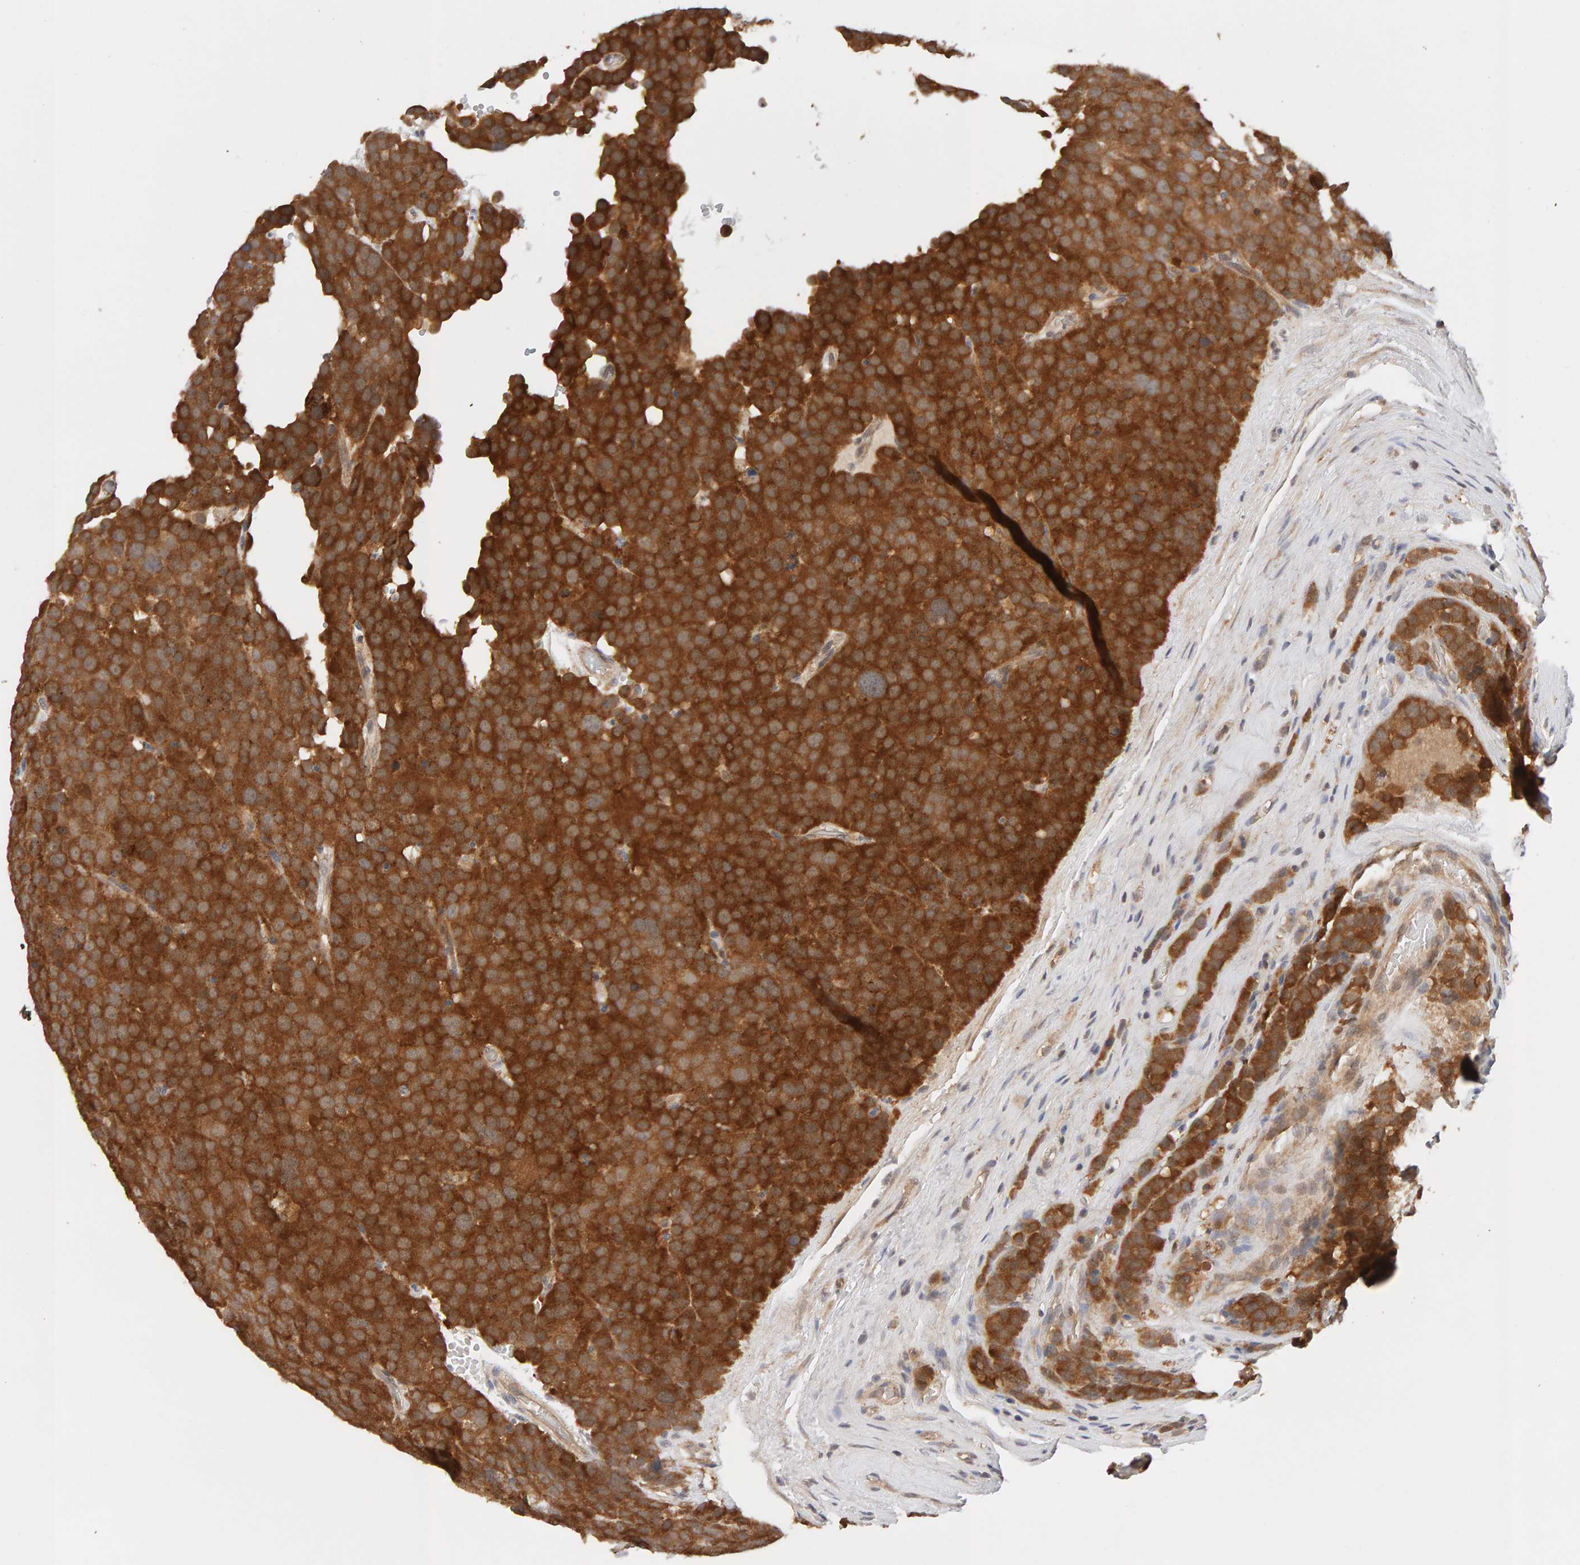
{"staining": {"intensity": "strong", "quantity": ">75%", "location": "cytoplasmic/membranous"}, "tissue": "testis cancer", "cell_type": "Tumor cells", "image_type": "cancer", "snomed": [{"axis": "morphology", "description": "Seminoma, NOS"}, {"axis": "topography", "description": "Testis"}], "caption": "This is a photomicrograph of IHC staining of testis cancer, which shows strong staining in the cytoplasmic/membranous of tumor cells.", "gene": "DNAJC7", "patient": {"sex": "male", "age": 71}}